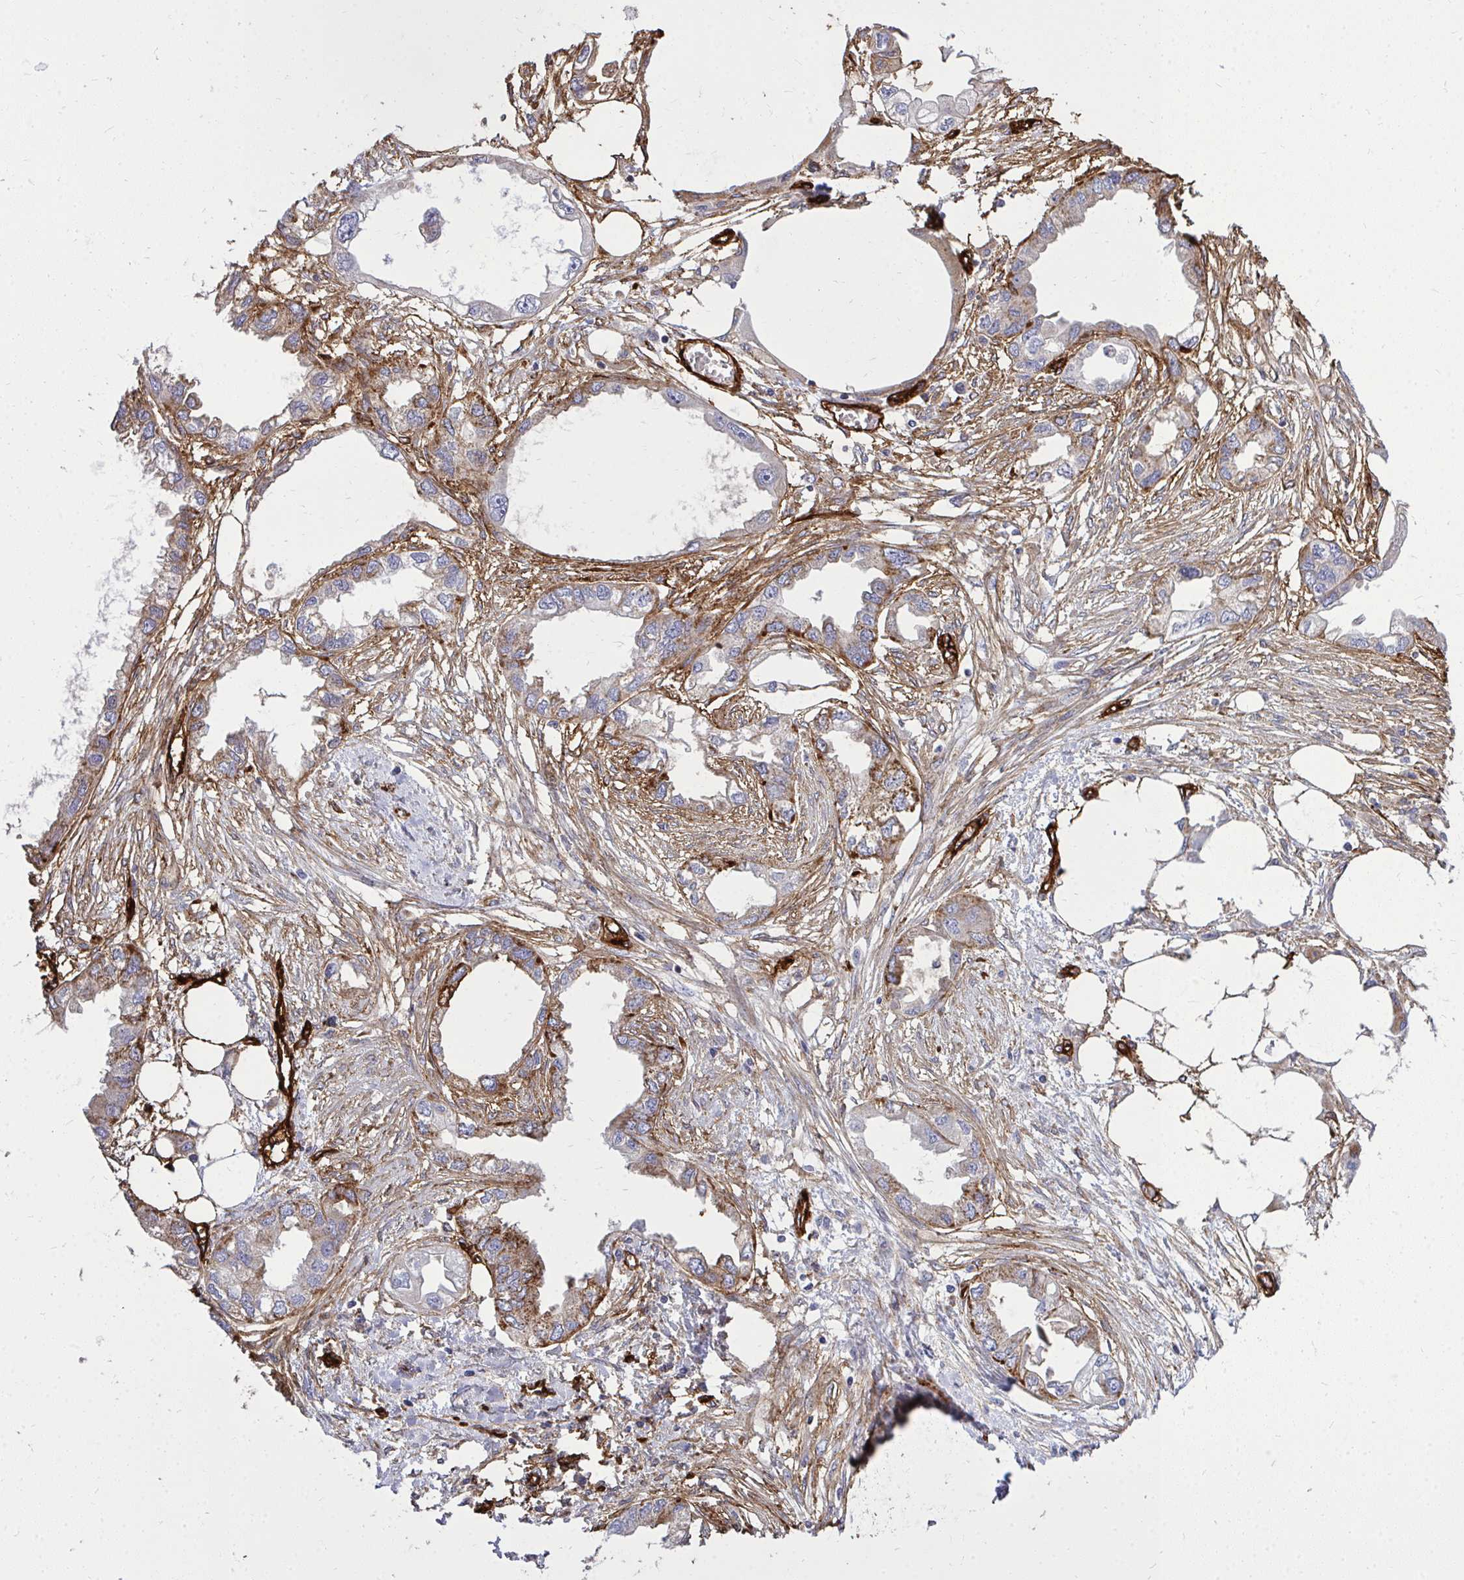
{"staining": {"intensity": "moderate", "quantity": "<25%", "location": "cytoplasmic/membranous"}, "tissue": "endometrial cancer", "cell_type": "Tumor cells", "image_type": "cancer", "snomed": [{"axis": "morphology", "description": "Adenocarcinoma, NOS"}, {"axis": "morphology", "description": "Adenocarcinoma, metastatic, NOS"}, {"axis": "topography", "description": "Adipose tissue"}, {"axis": "topography", "description": "Endometrium"}], "caption": "Endometrial metastatic adenocarcinoma was stained to show a protein in brown. There is low levels of moderate cytoplasmic/membranous expression in approximately <25% of tumor cells.", "gene": "MARCKSL1", "patient": {"sex": "female", "age": 67}}